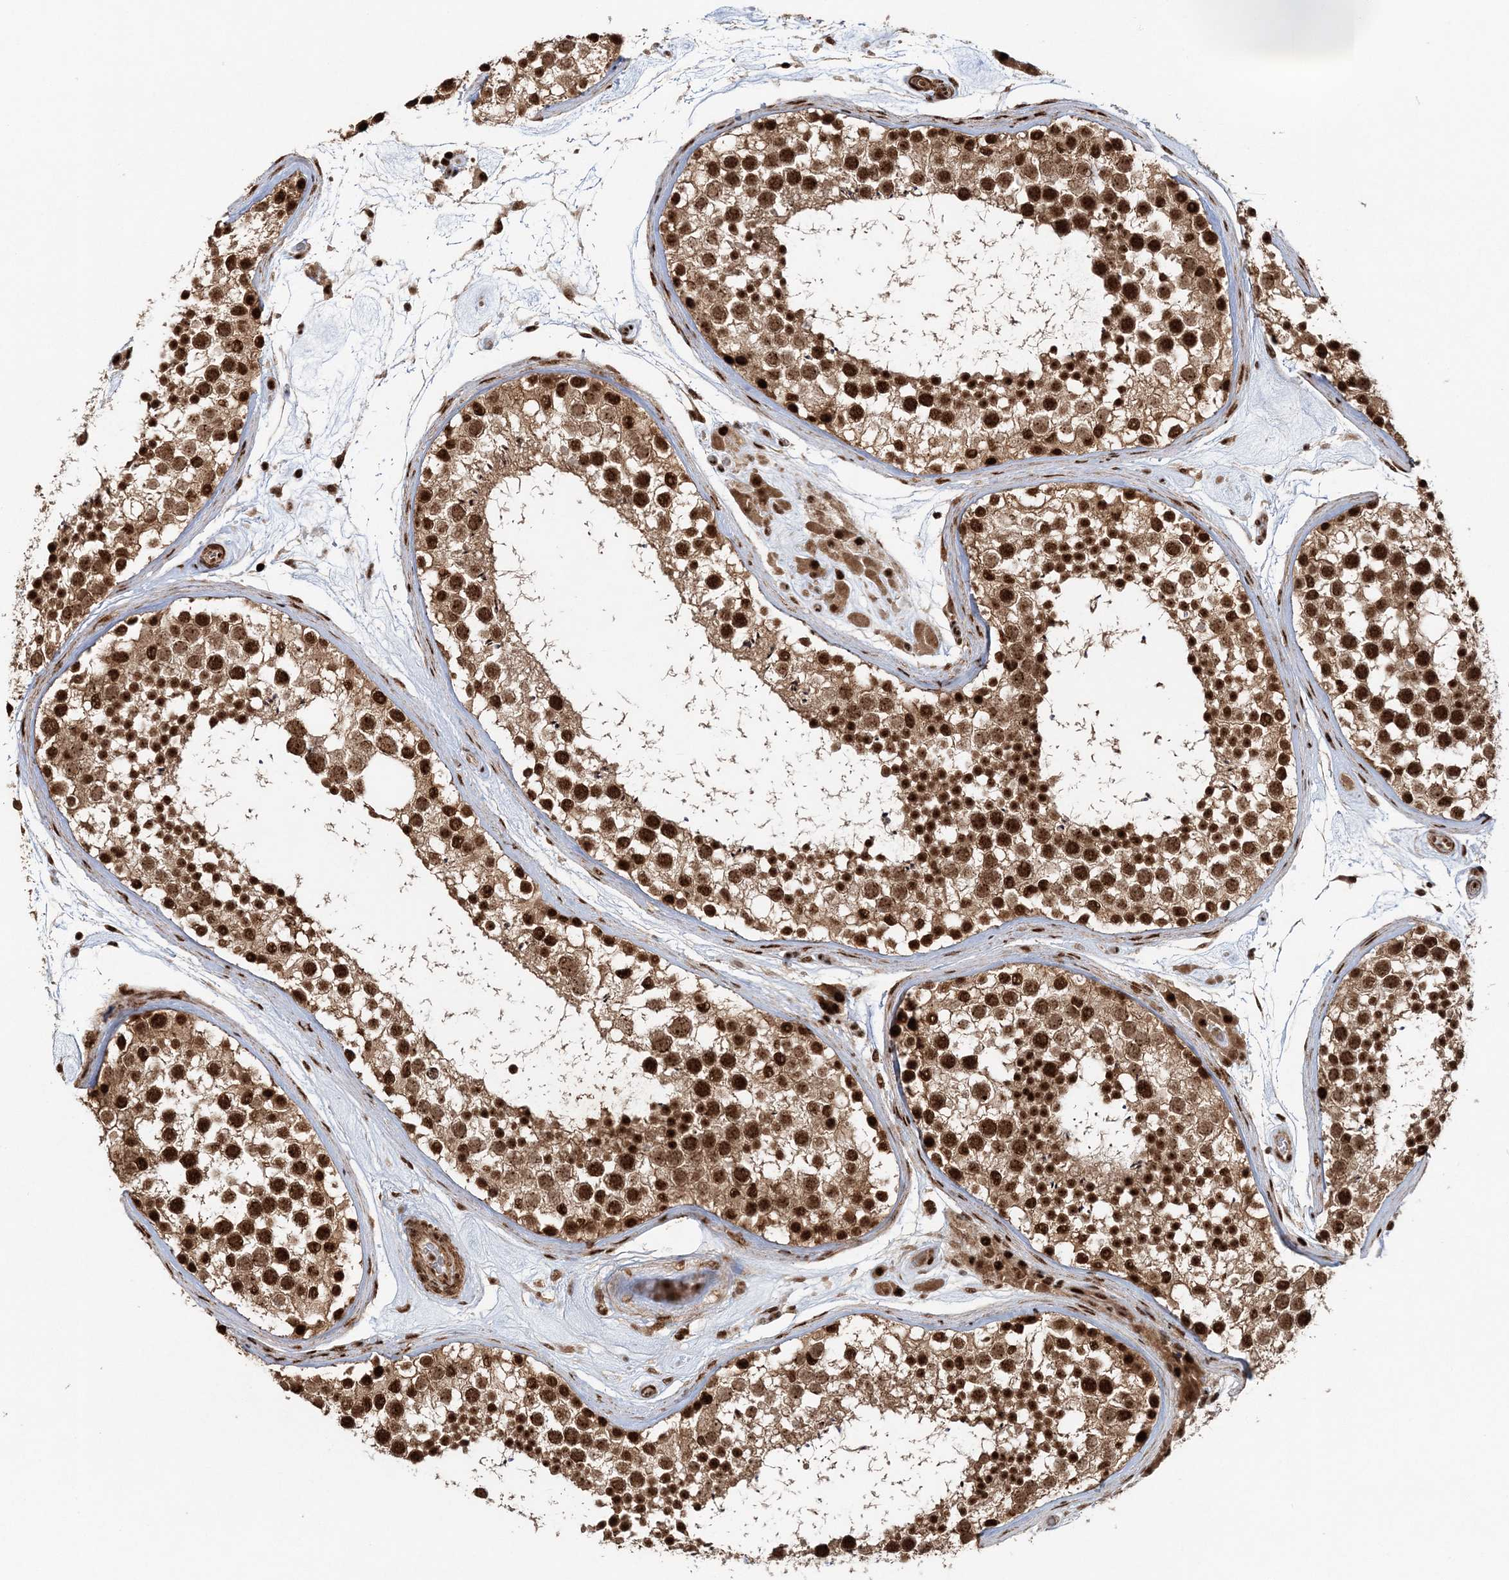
{"staining": {"intensity": "strong", "quantity": ">75%", "location": "cytoplasmic/membranous,nuclear"}, "tissue": "testis", "cell_type": "Cells in seminiferous ducts", "image_type": "normal", "snomed": [{"axis": "morphology", "description": "Normal tissue, NOS"}, {"axis": "topography", "description": "Testis"}], "caption": "This photomicrograph shows immunohistochemistry staining of normal human testis, with high strong cytoplasmic/membranous,nuclear staining in about >75% of cells in seminiferous ducts.", "gene": "EXOSC8", "patient": {"sex": "male", "age": 46}}